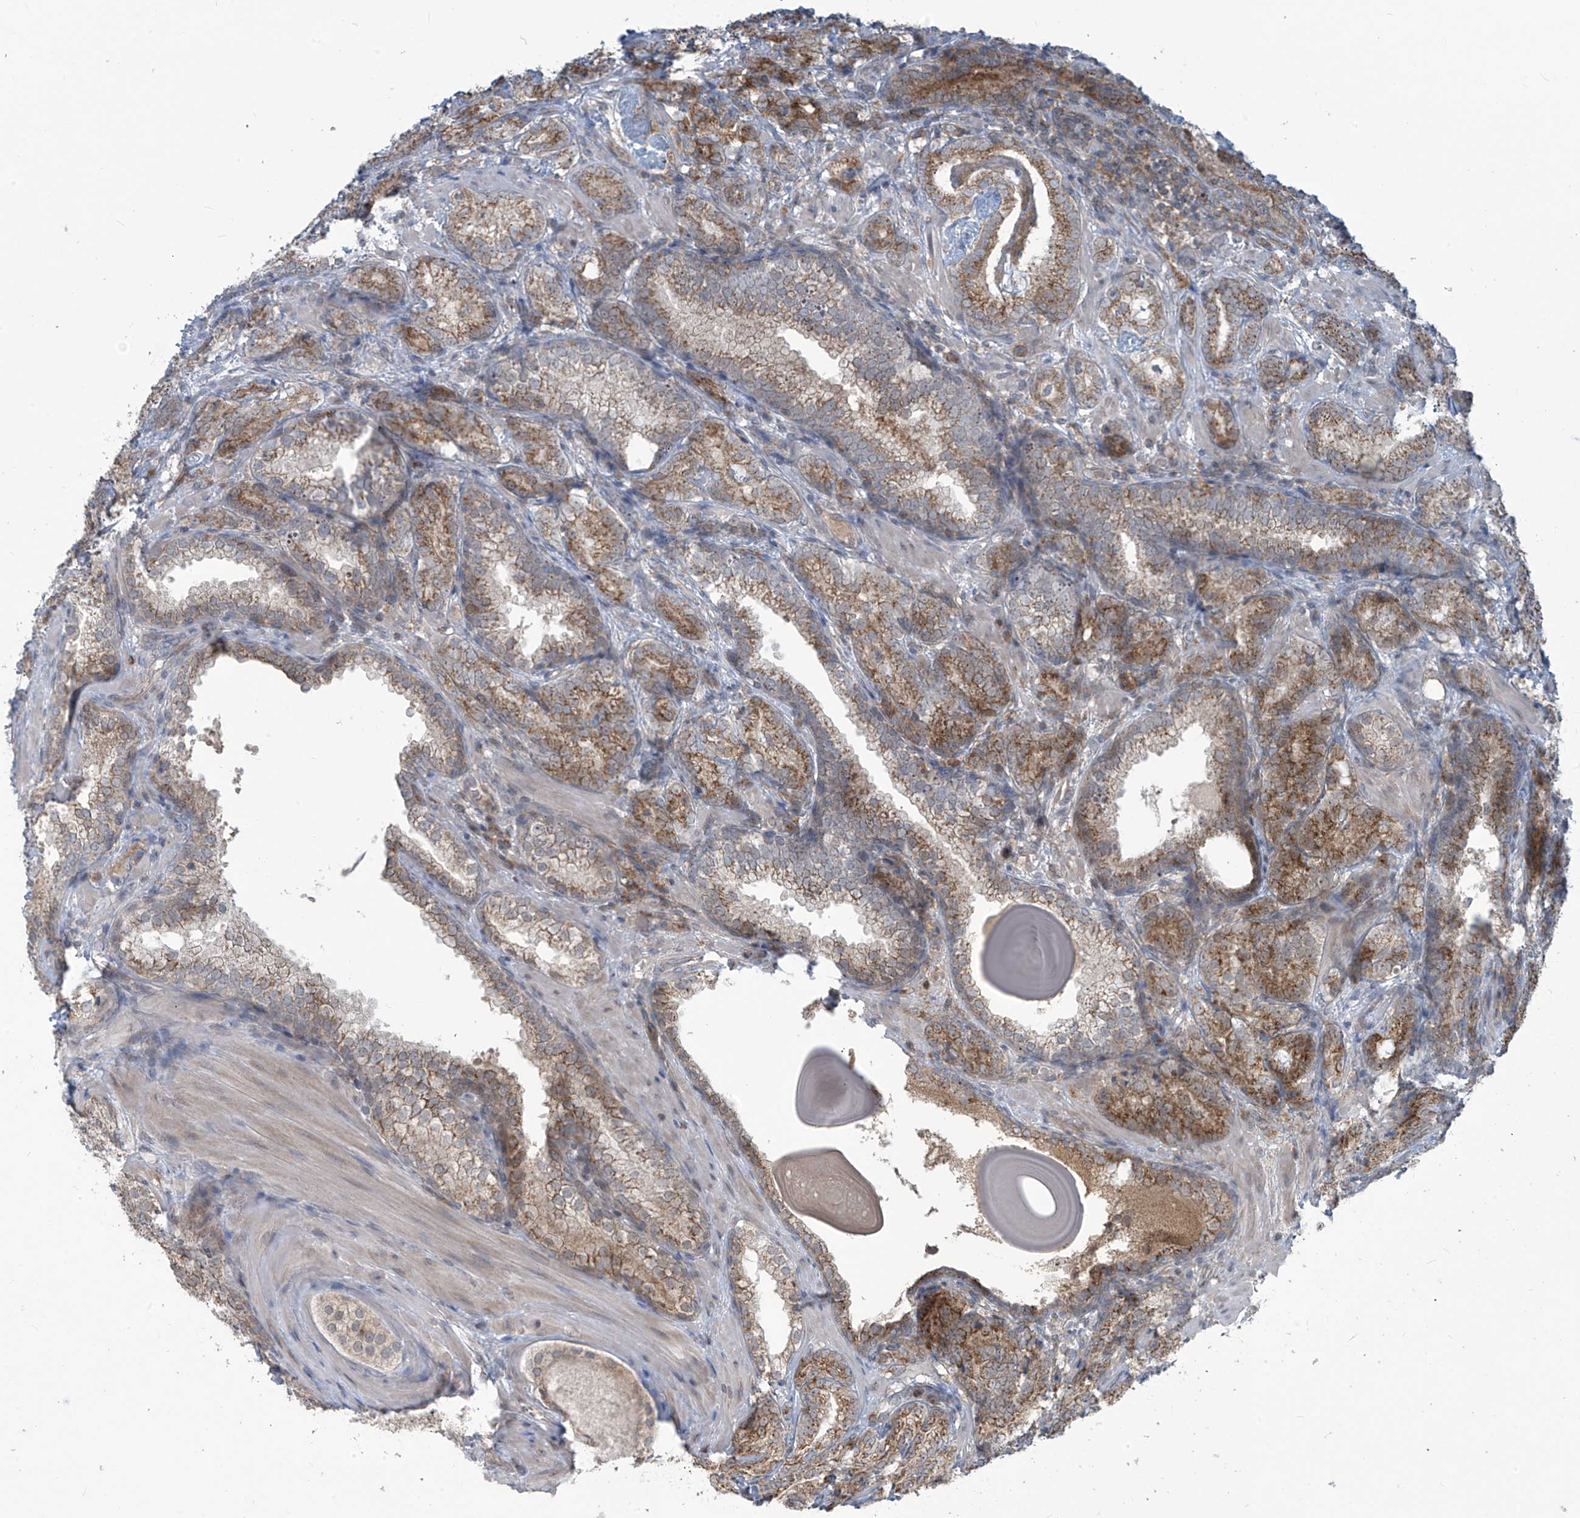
{"staining": {"intensity": "moderate", "quantity": ">75%", "location": "cytoplasmic/membranous"}, "tissue": "prostate cancer", "cell_type": "Tumor cells", "image_type": "cancer", "snomed": [{"axis": "morphology", "description": "Adenocarcinoma, High grade"}, {"axis": "topography", "description": "Prostate"}], "caption": "Immunohistochemical staining of adenocarcinoma (high-grade) (prostate) shows medium levels of moderate cytoplasmic/membranous positivity in about >75% of tumor cells. (DAB IHC, brown staining for protein, blue staining for nuclei).", "gene": "PARVG", "patient": {"sex": "male", "age": 66}}